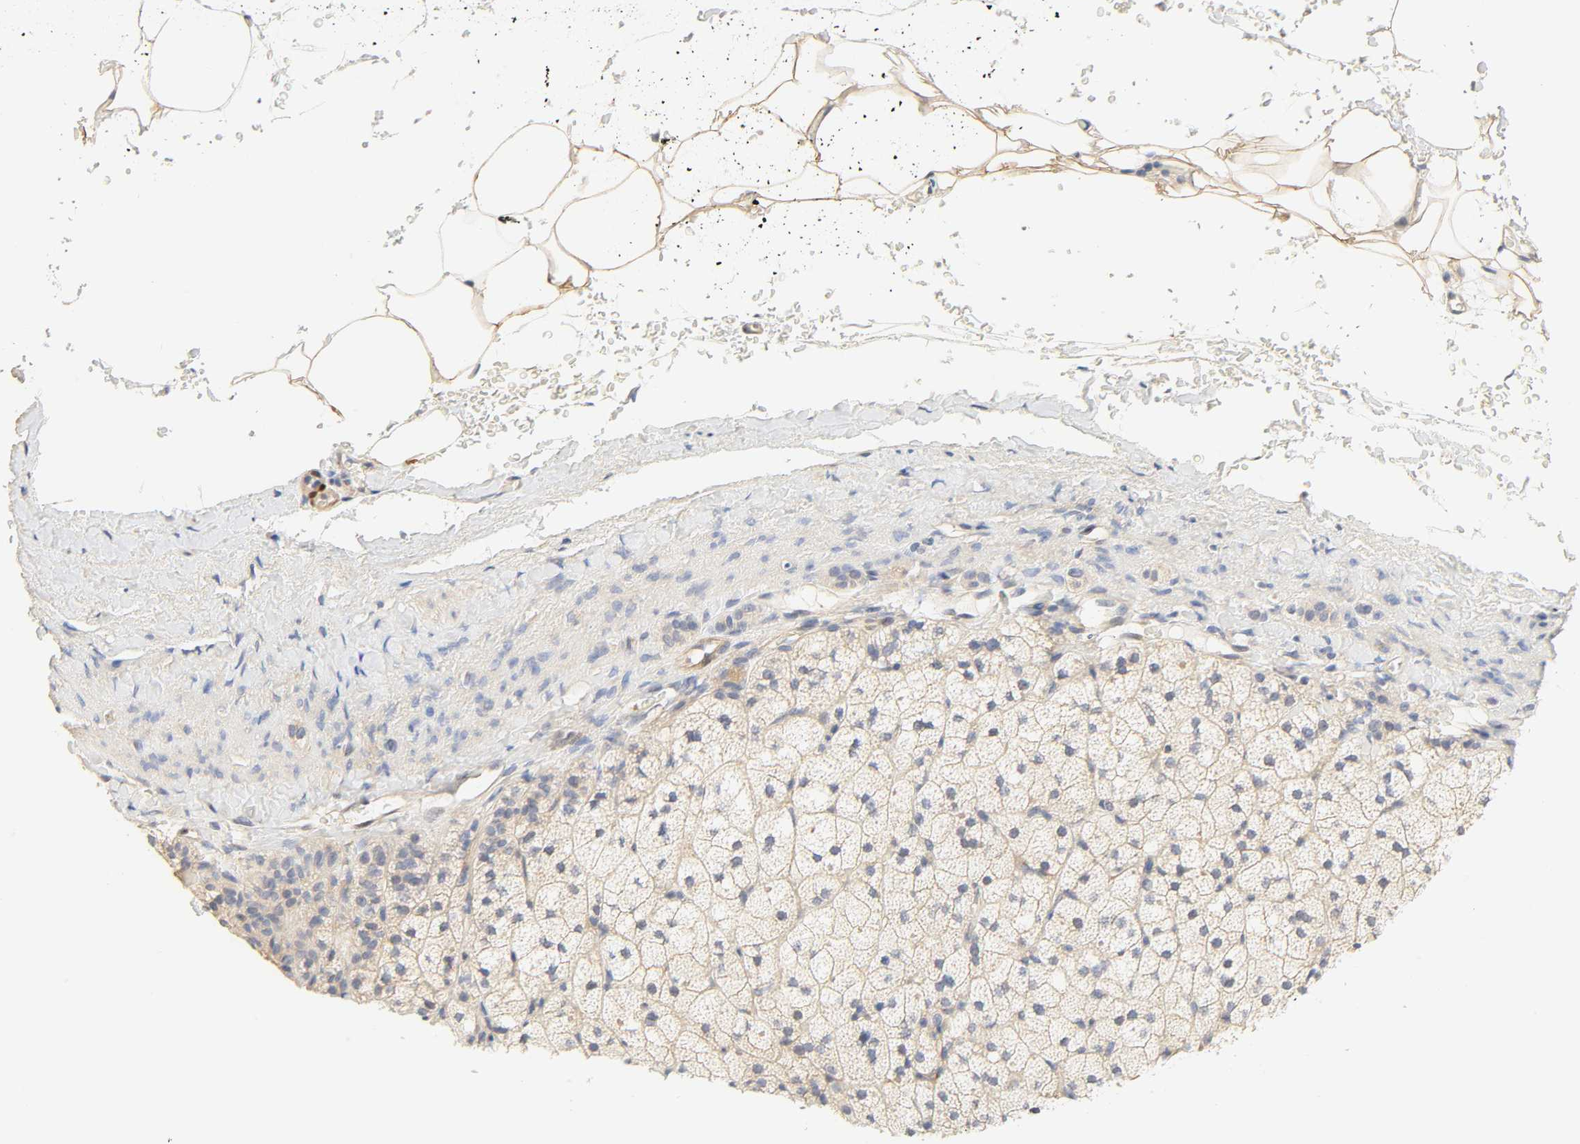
{"staining": {"intensity": "negative", "quantity": "none", "location": "none"}, "tissue": "adrenal gland", "cell_type": "Glandular cells", "image_type": "normal", "snomed": [{"axis": "morphology", "description": "Normal tissue, NOS"}, {"axis": "topography", "description": "Adrenal gland"}], "caption": "The histopathology image exhibits no significant expression in glandular cells of adrenal gland. (DAB (3,3'-diaminobenzidine) IHC, high magnification).", "gene": "BORCS8", "patient": {"sex": "male", "age": 35}}